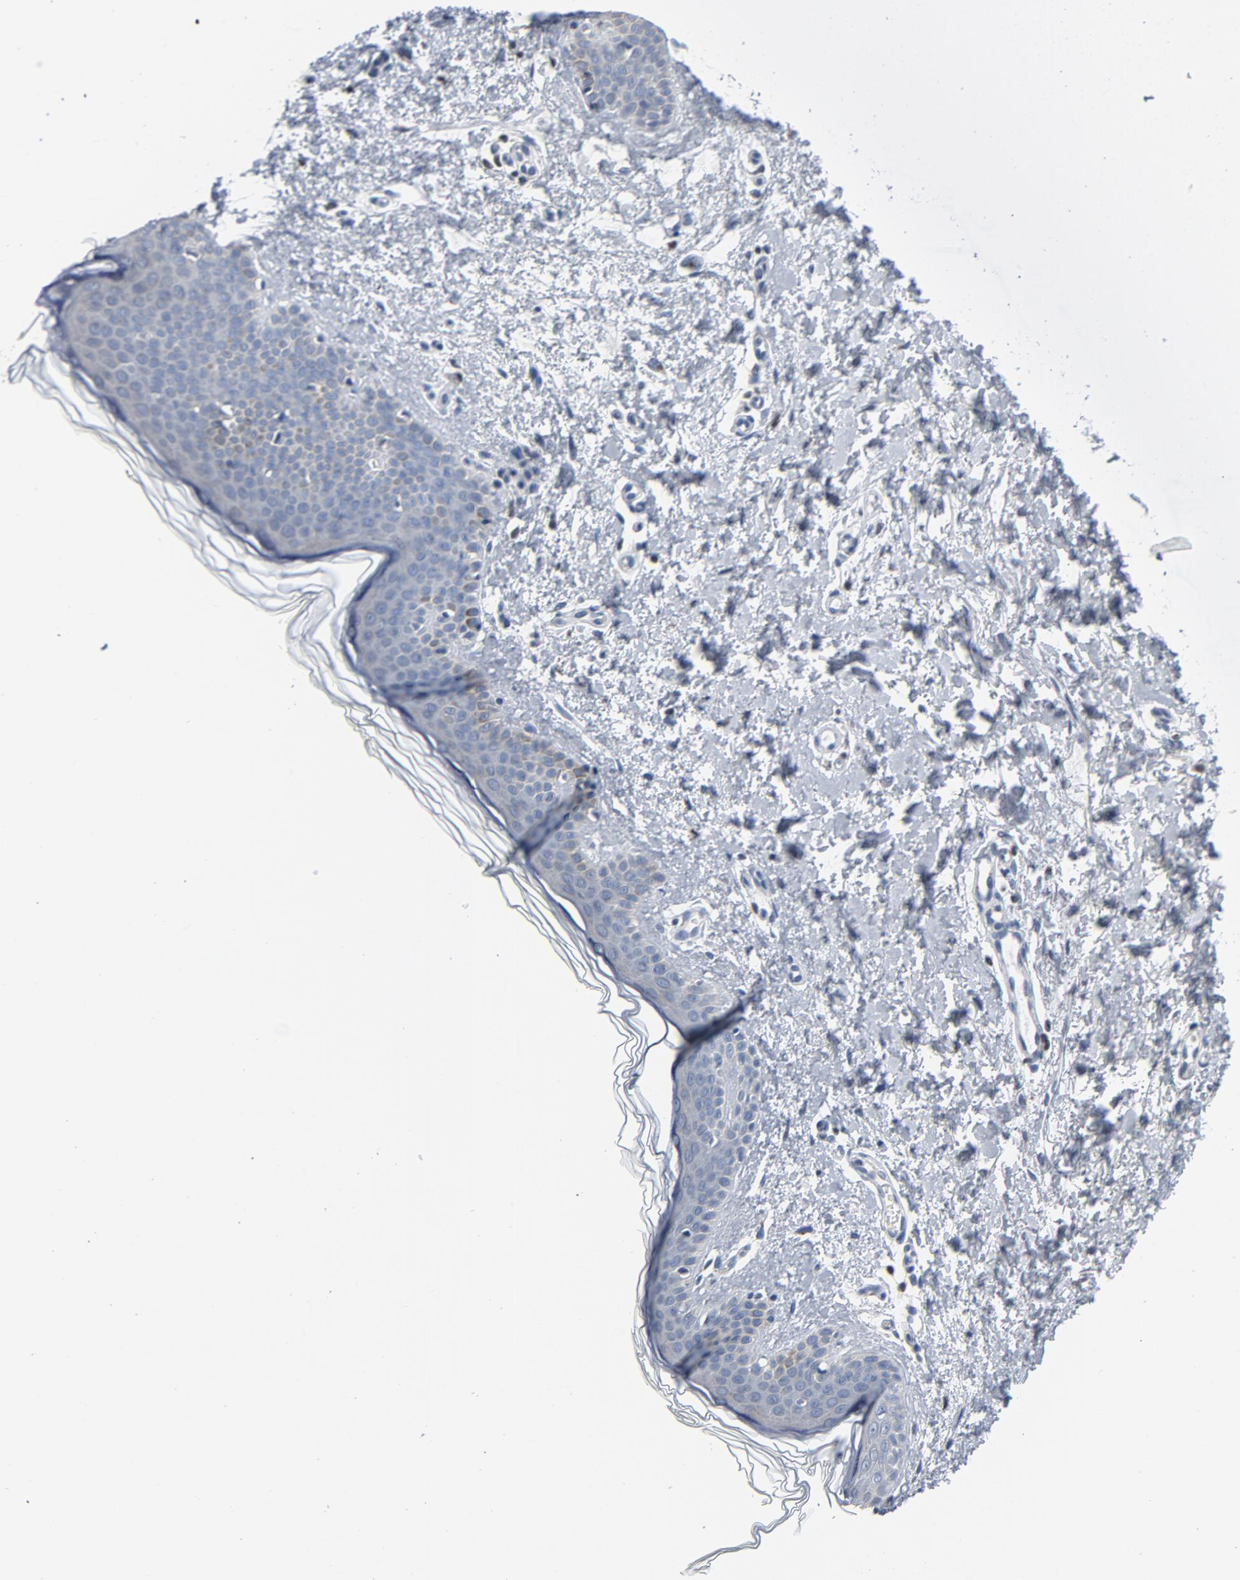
{"staining": {"intensity": "negative", "quantity": "none", "location": "none"}, "tissue": "skin", "cell_type": "Fibroblasts", "image_type": "normal", "snomed": [{"axis": "morphology", "description": "Normal tissue, NOS"}, {"axis": "topography", "description": "Skin"}], "caption": "High magnification brightfield microscopy of benign skin stained with DAB (3,3'-diaminobenzidine) (brown) and counterstained with hematoxylin (blue): fibroblasts show no significant expression.", "gene": "YIPF6", "patient": {"sex": "female", "age": 56}}